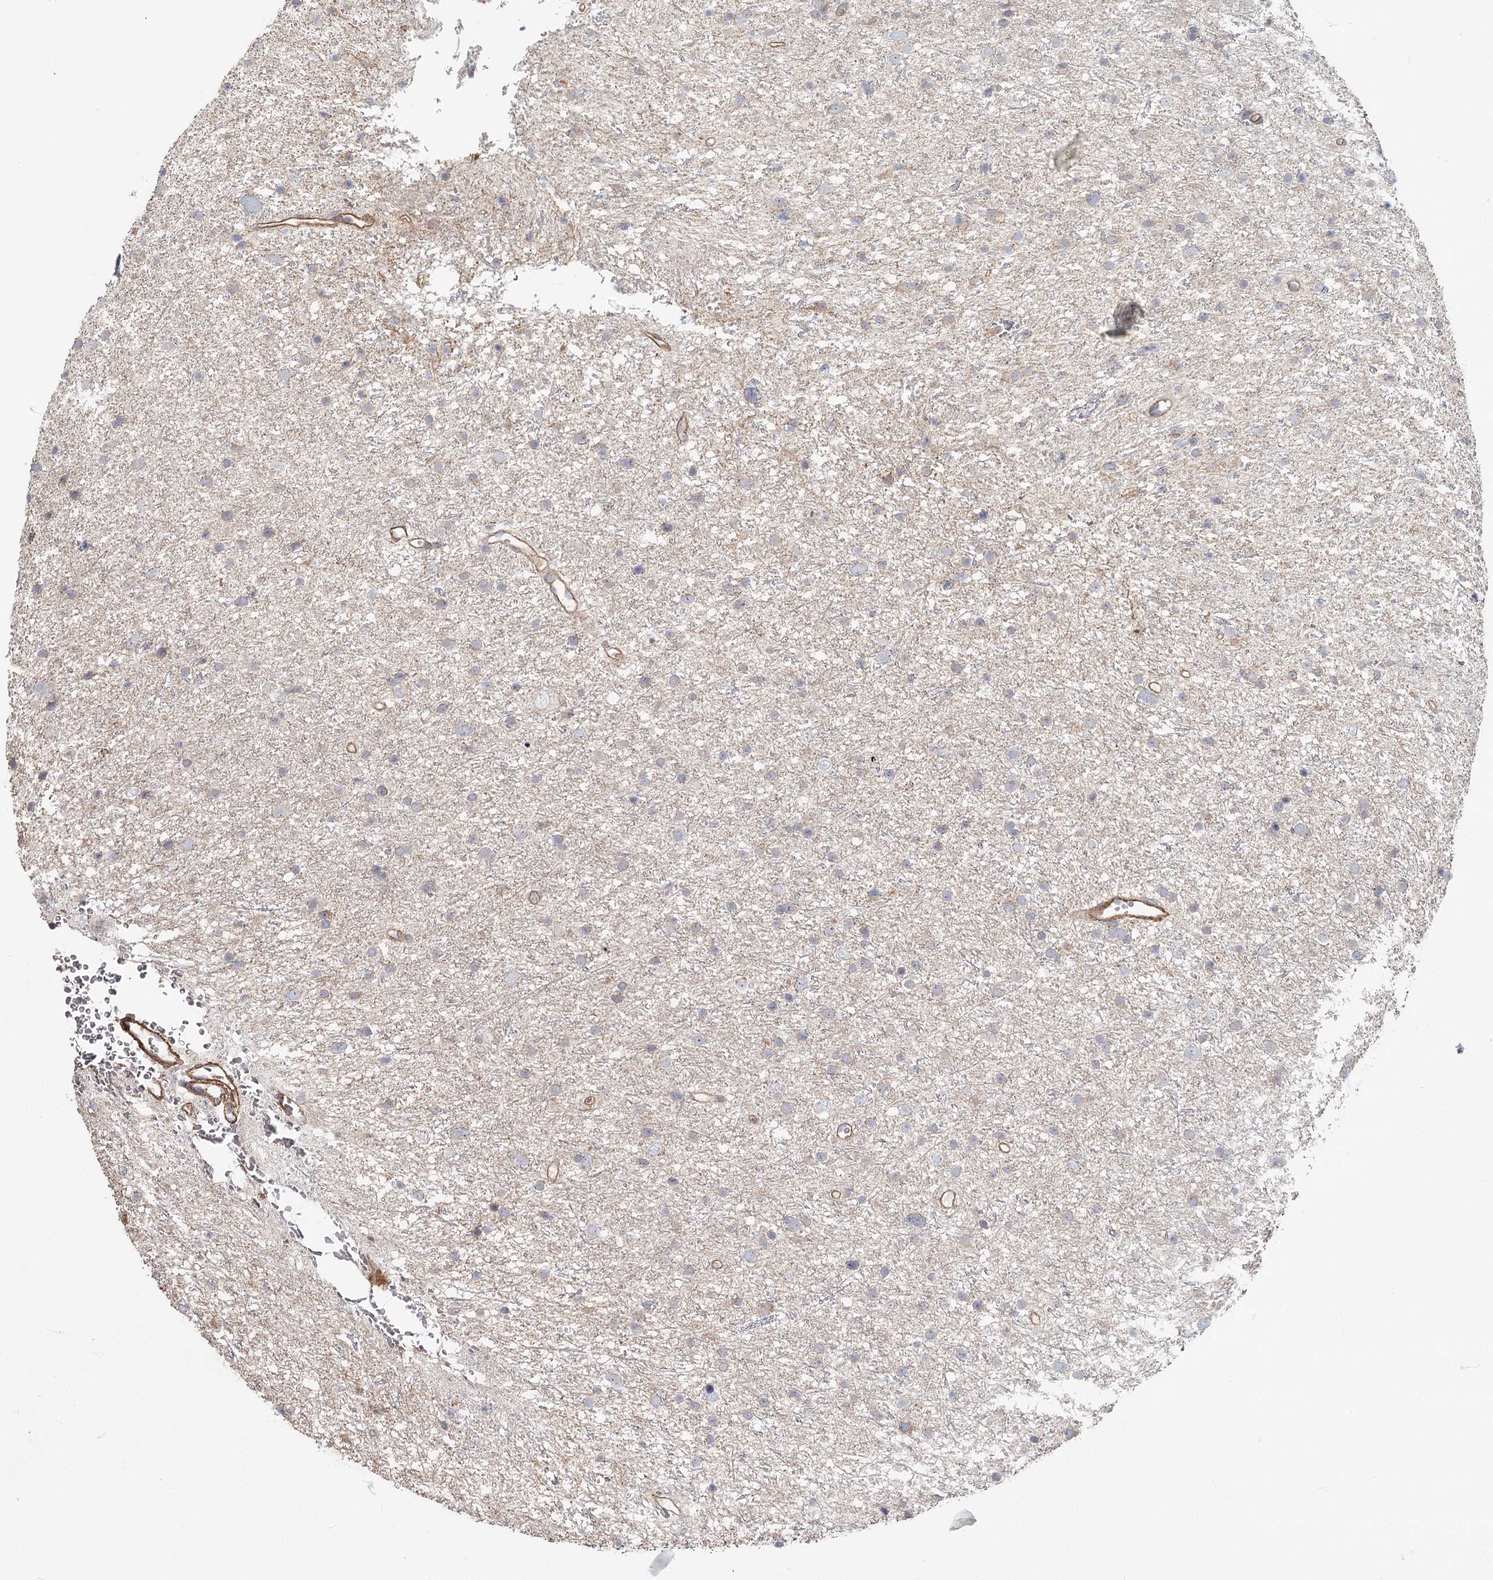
{"staining": {"intensity": "negative", "quantity": "none", "location": "none"}, "tissue": "glioma", "cell_type": "Tumor cells", "image_type": "cancer", "snomed": [{"axis": "morphology", "description": "Glioma, malignant, Low grade"}, {"axis": "topography", "description": "Cerebral cortex"}], "caption": "Immunohistochemistry (IHC) image of human glioma stained for a protein (brown), which exhibits no positivity in tumor cells.", "gene": "DHRS9", "patient": {"sex": "female", "age": 39}}